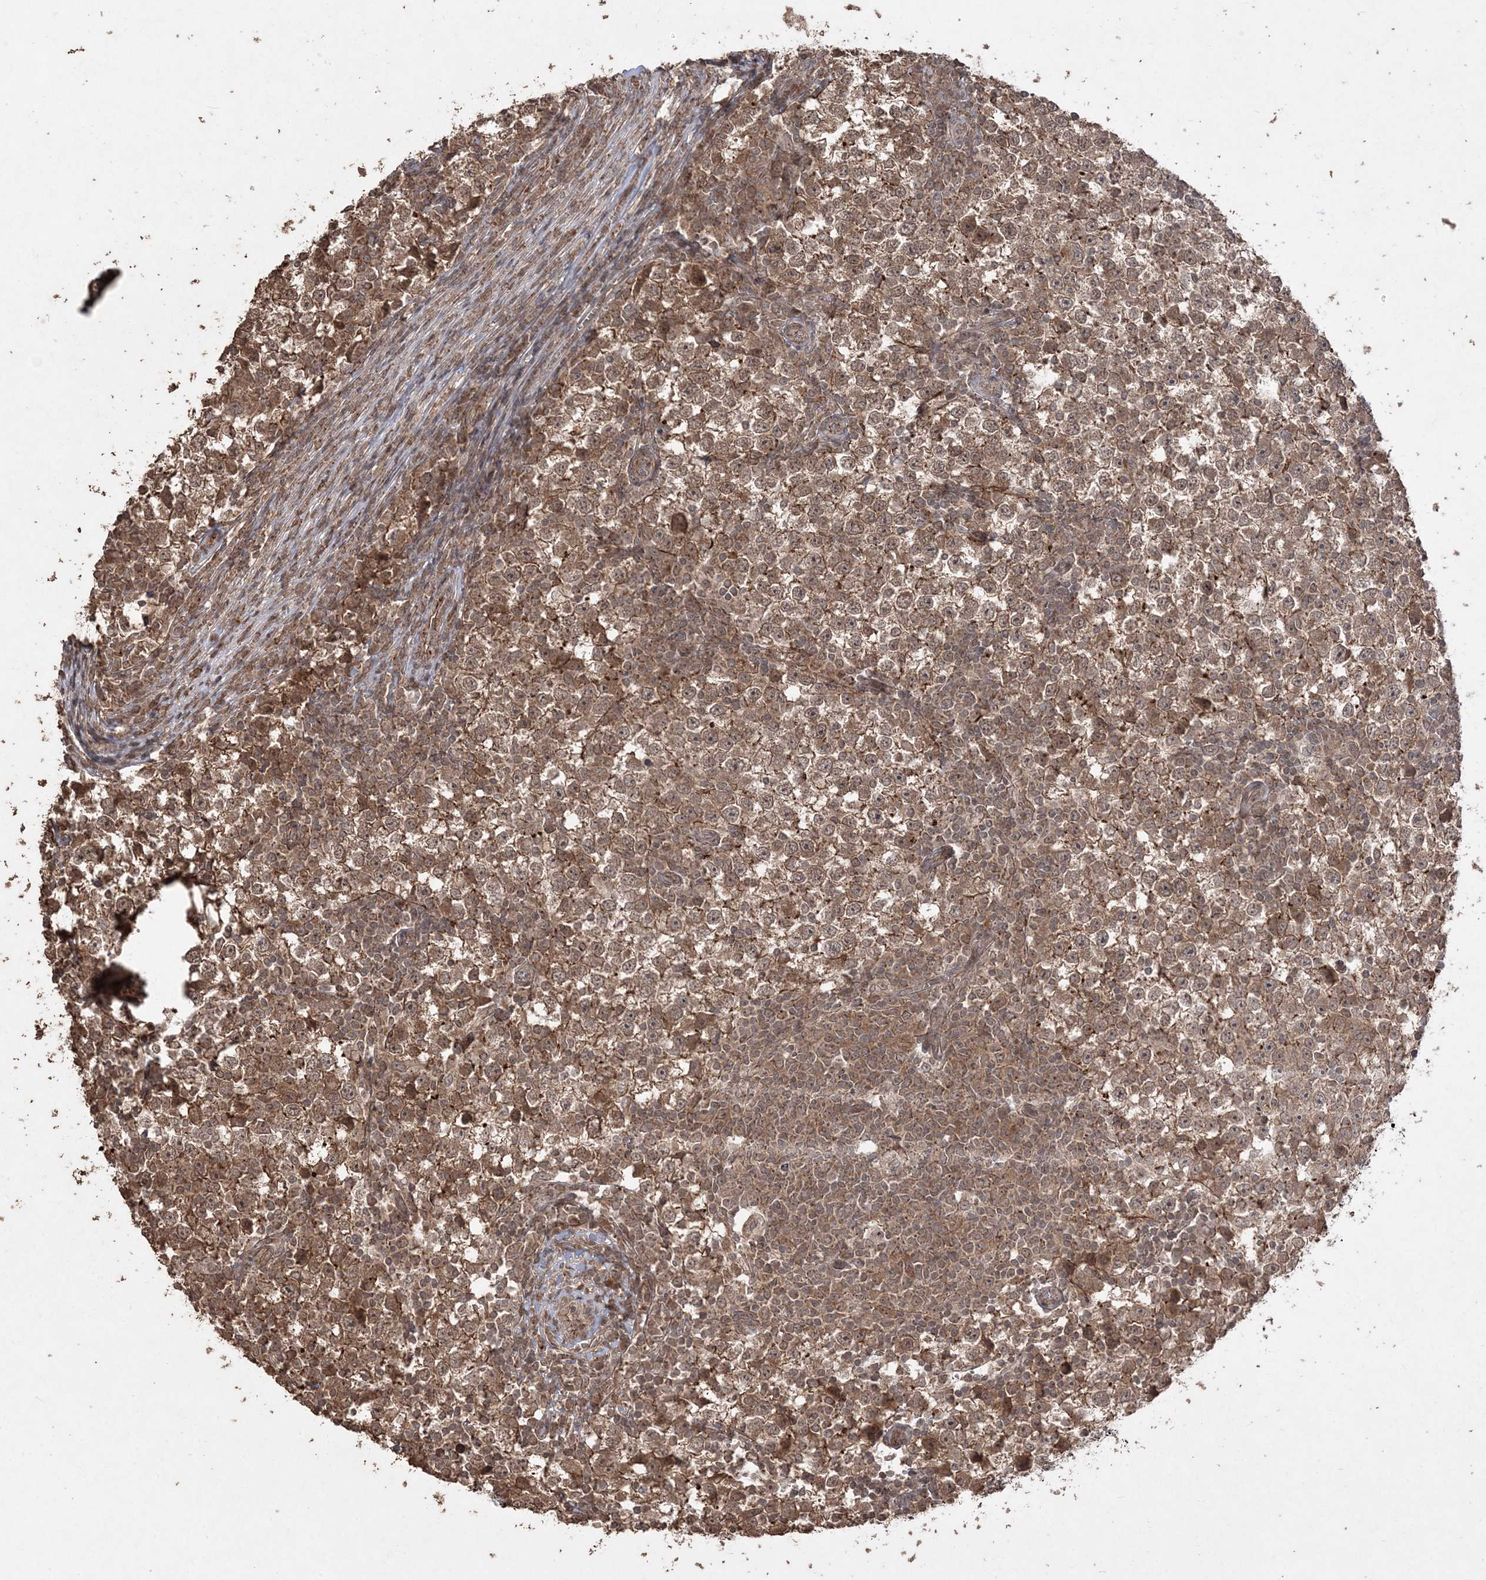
{"staining": {"intensity": "moderate", "quantity": ">75%", "location": "cytoplasmic/membranous"}, "tissue": "testis cancer", "cell_type": "Tumor cells", "image_type": "cancer", "snomed": [{"axis": "morphology", "description": "Seminoma, NOS"}, {"axis": "topography", "description": "Testis"}], "caption": "Immunohistochemistry (IHC) image of seminoma (testis) stained for a protein (brown), which shows medium levels of moderate cytoplasmic/membranous expression in about >75% of tumor cells.", "gene": "EHHADH", "patient": {"sex": "male", "age": 65}}